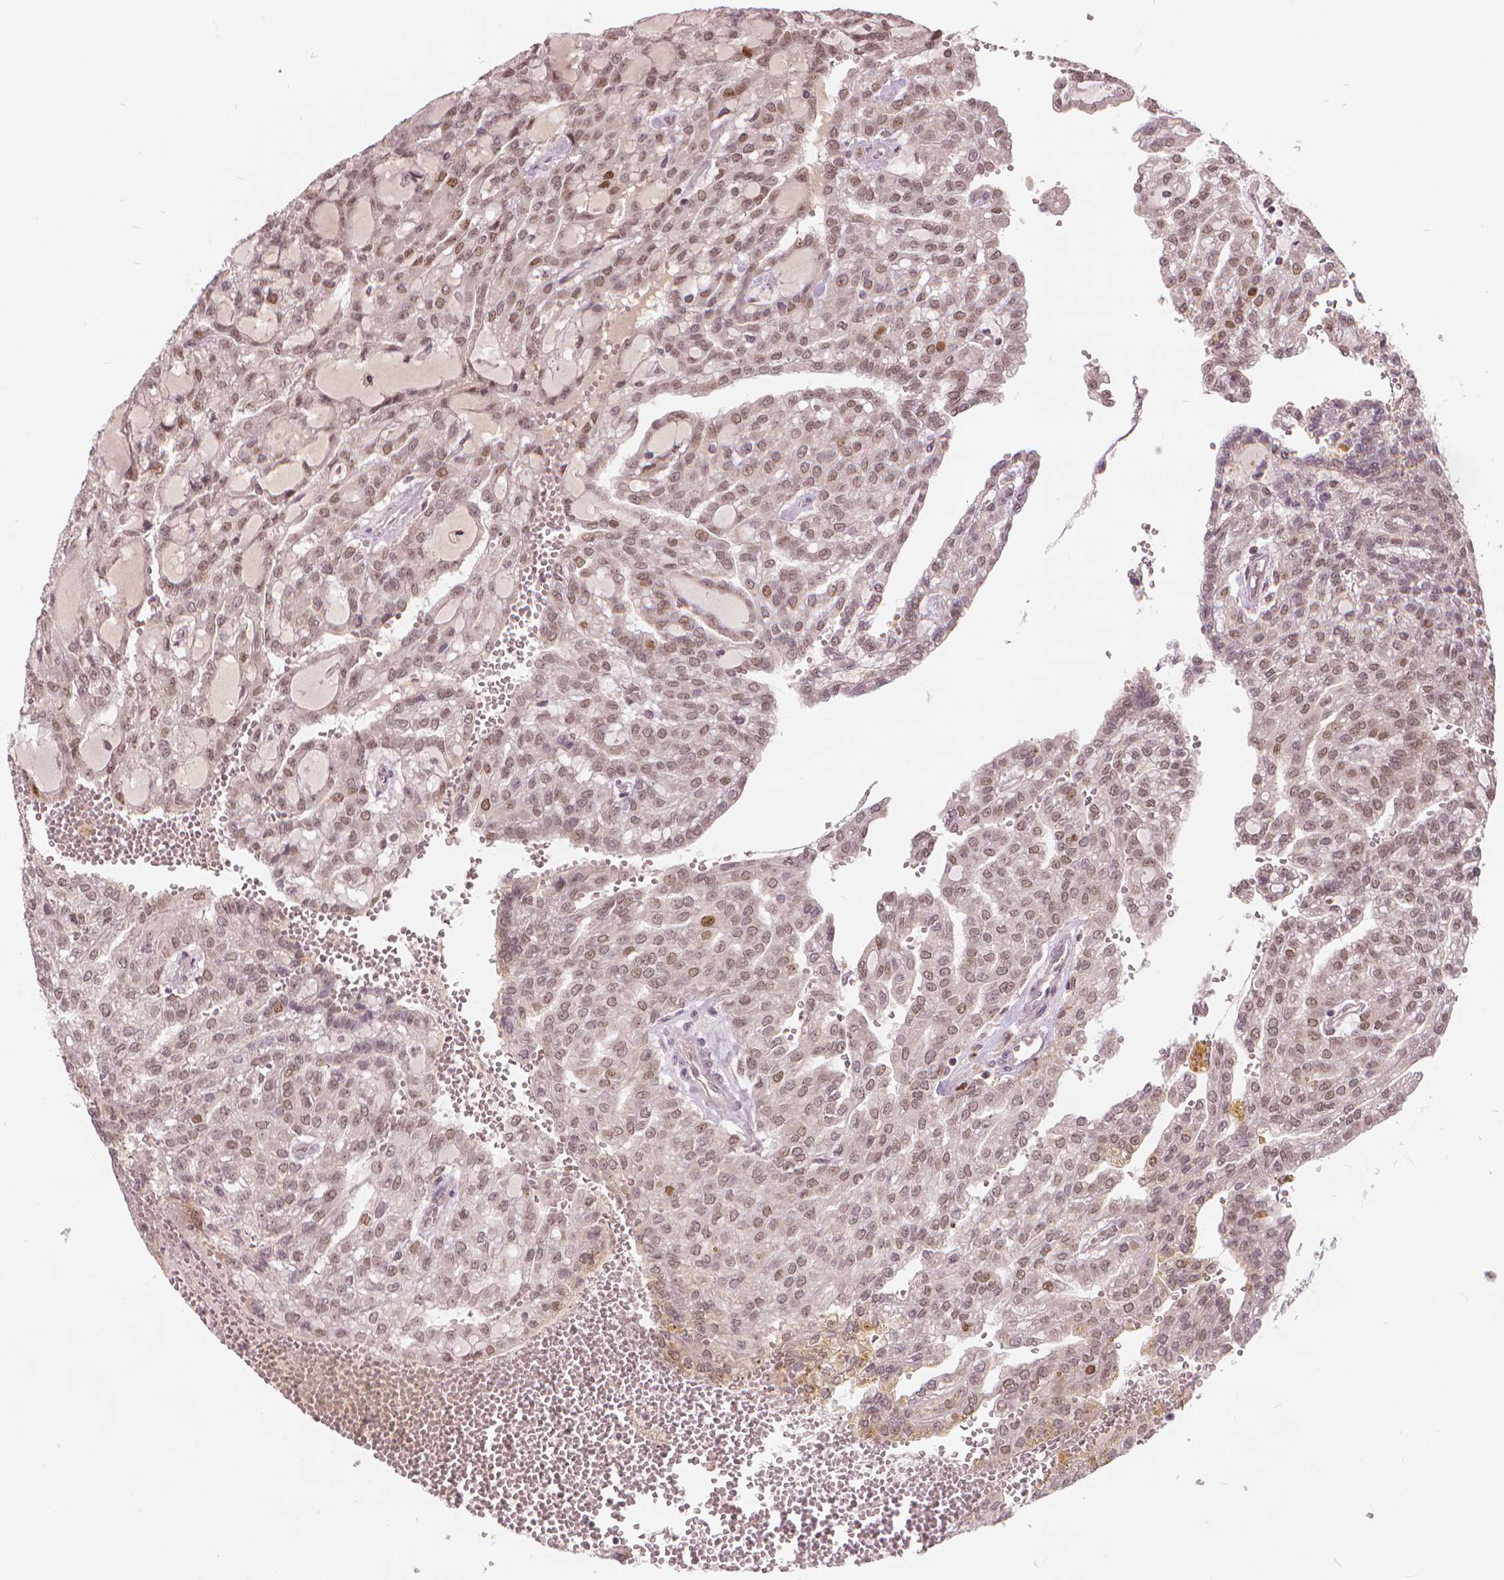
{"staining": {"intensity": "moderate", "quantity": "<25%", "location": "nuclear"}, "tissue": "renal cancer", "cell_type": "Tumor cells", "image_type": "cancer", "snomed": [{"axis": "morphology", "description": "Adenocarcinoma, NOS"}, {"axis": "topography", "description": "Kidney"}], "caption": "Tumor cells display moderate nuclear positivity in approximately <25% of cells in renal cancer.", "gene": "NSD2", "patient": {"sex": "male", "age": 63}}